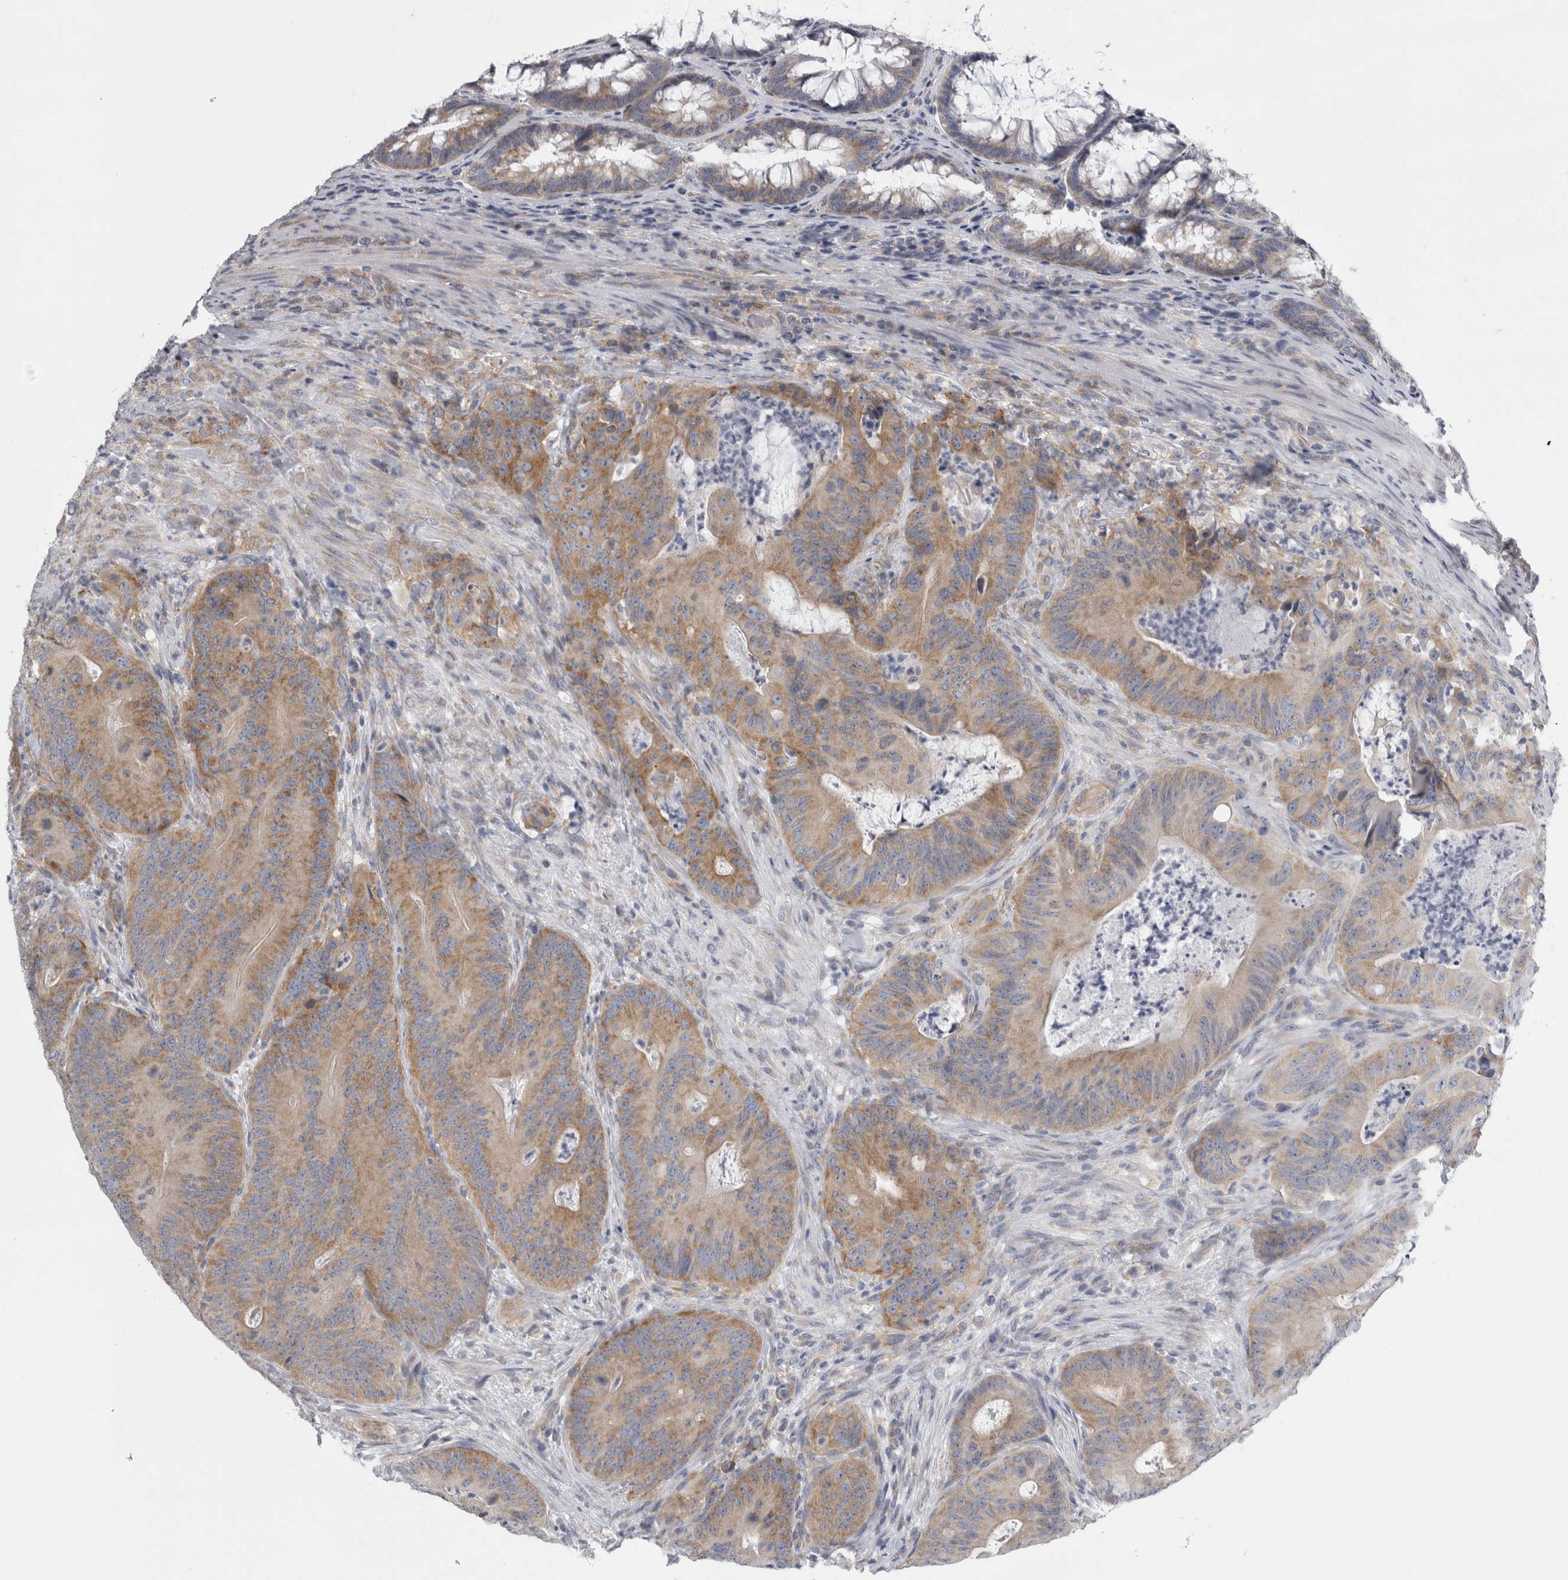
{"staining": {"intensity": "moderate", "quantity": ">75%", "location": "cytoplasmic/membranous"}, "tissue": "colorectal cancer", "cell_type": "Tumor cells", "image_type": "cancer", "snomed": [{"axis": "morphology", "description": "Normal tissue, NOS"}, {"axis": "topography", "description": "Colon"}], "caption": "A brown stain highlights moderate cytoplasmic/membranous staining of a protein in human colorectal cancer tumor cells.", "gene": "PRRC2C", "patient": {"sex": "female", "age": 82}}